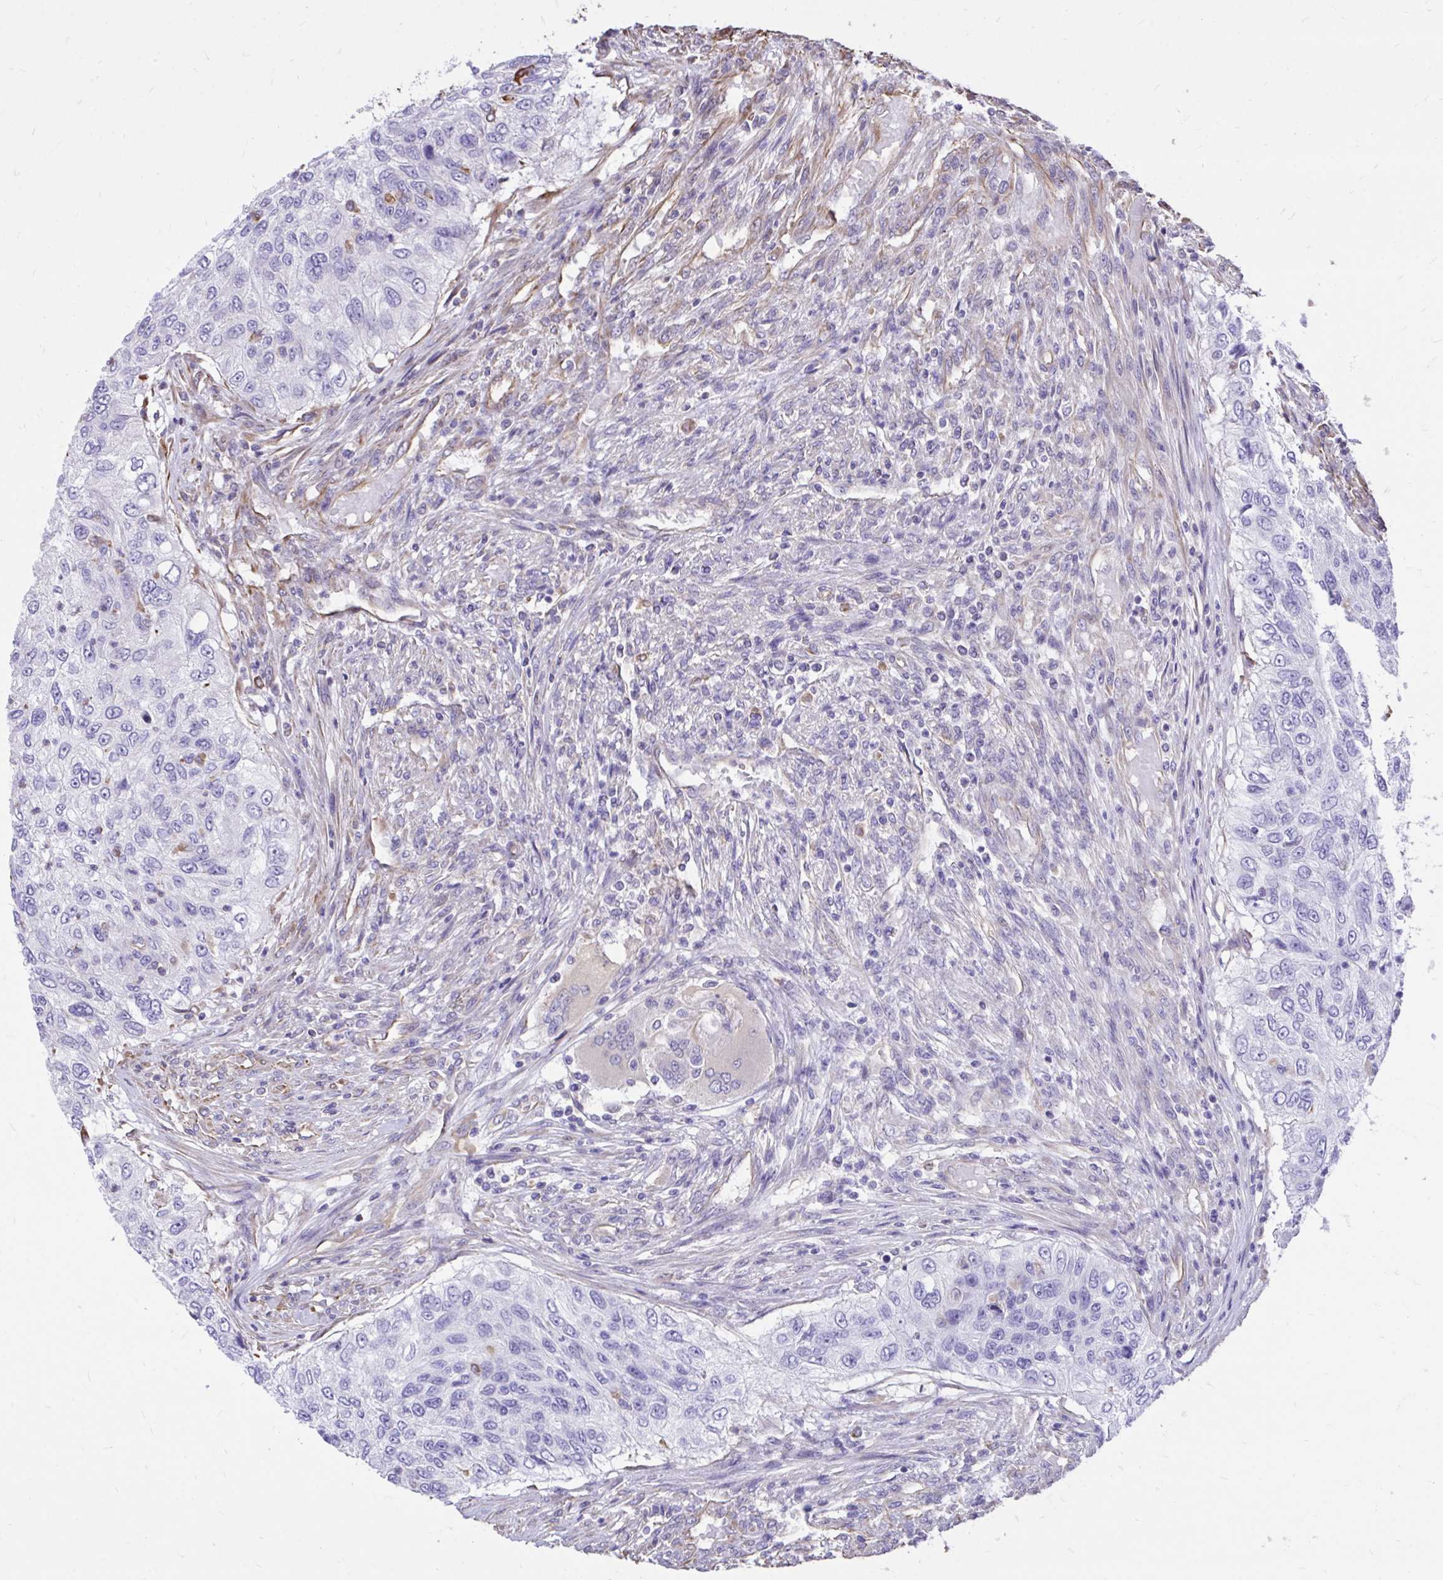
{"staining": {"intensity": "negative", "quantity": "none", "location": "none"}, "tissue": "urothelial cancer", "cell_type": "Tumor cells", "image_type": "cancer", "snomed": [{"axis": "morphology", "description": "Urothelial carcinoma, High grade"}, {"axis": "topography", "description": "Urinary bladder"}], "caption": "Urothelial cancer stained for a protein using immunohistochemistry displays no positivity tumor cells.", "gene": "RNF103", "patient": {"sex": "female", "age": 60}}